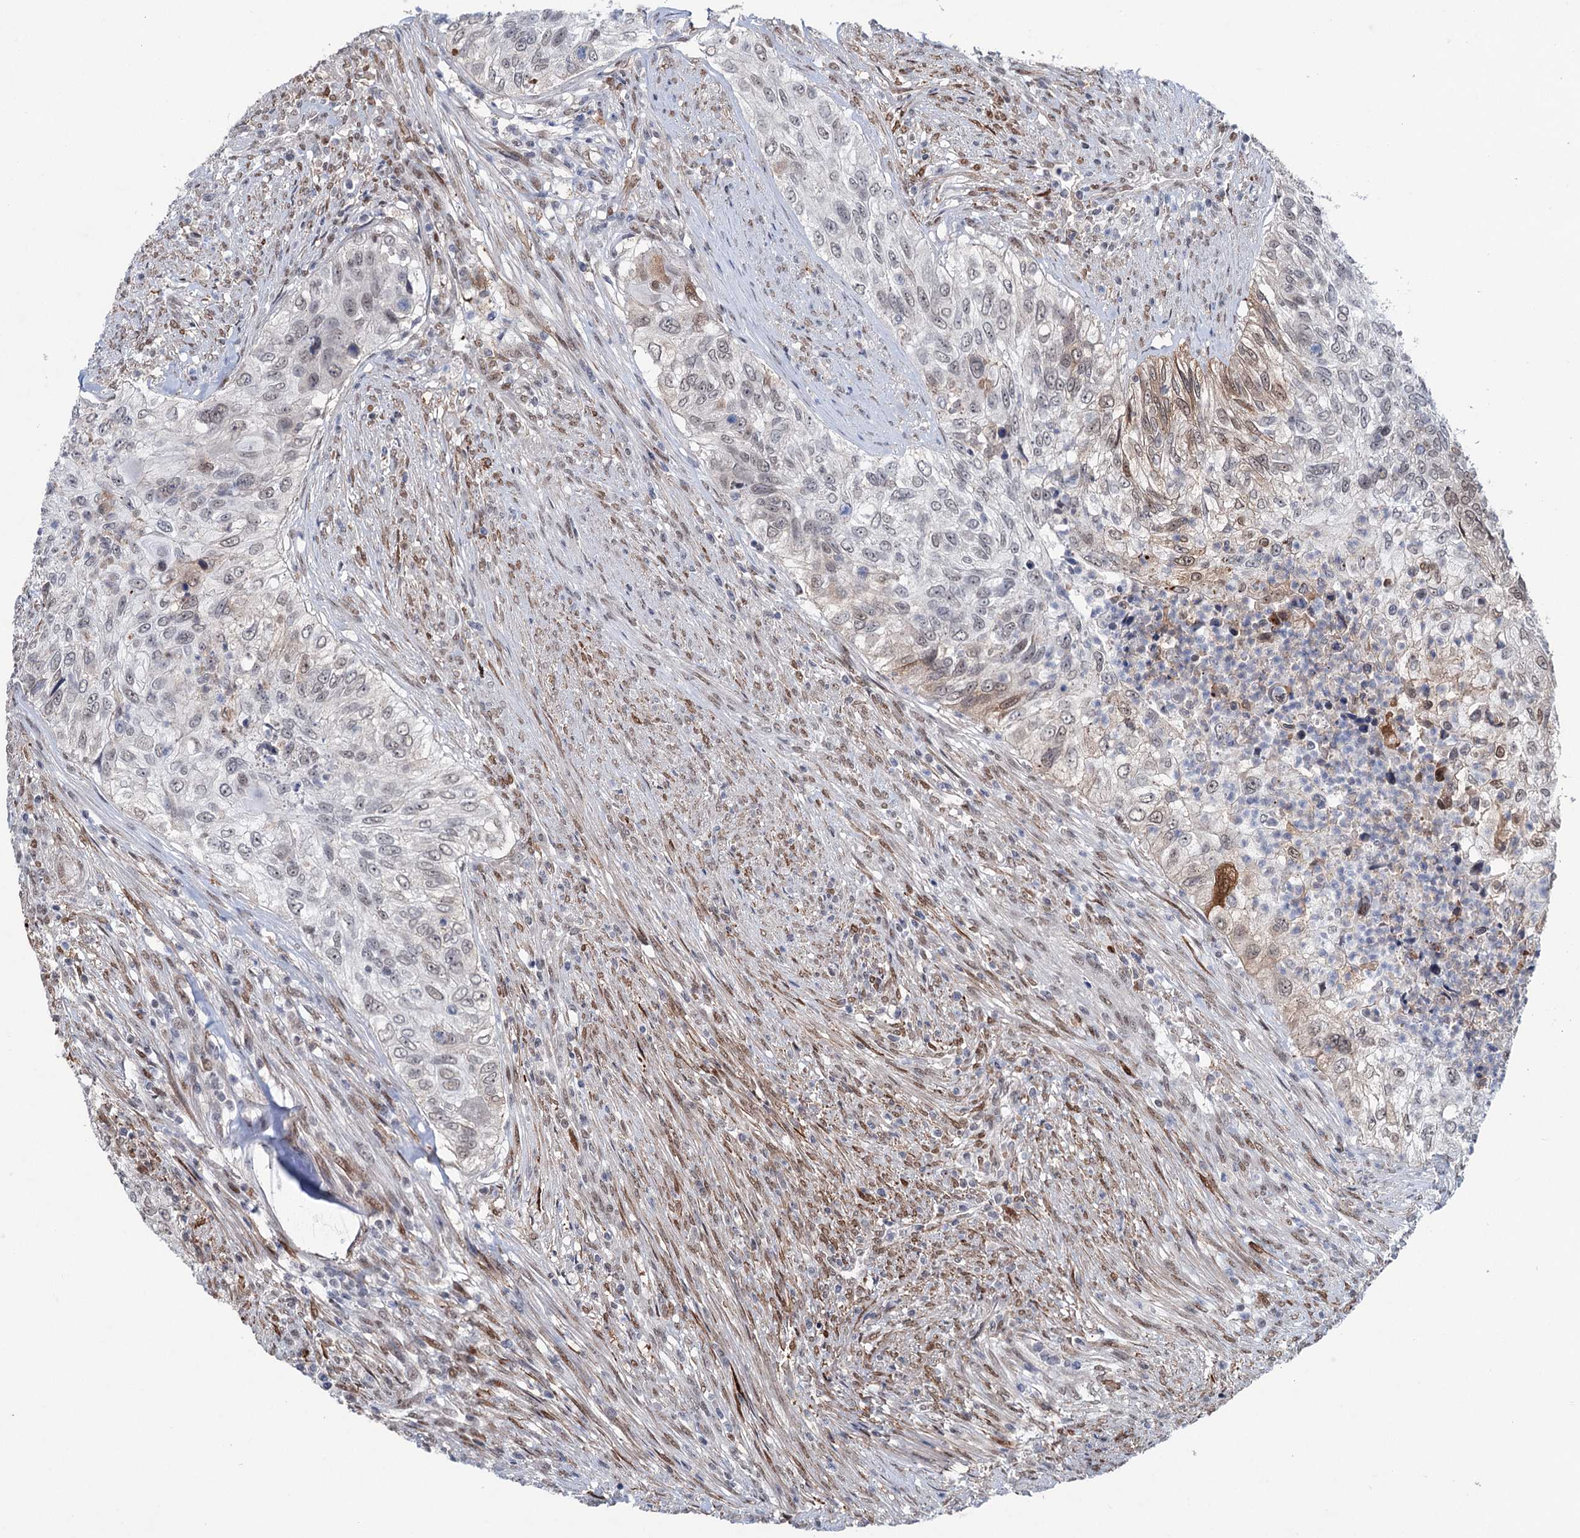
{"staining": {"intensity": "moderate", "quantity": "<25%", "location": "cytoplasmic/membranous"}, "tissue": "urothelial cancer", "cell_type": "Tumor cells", "image_type": "cancer", "snomed": [{"axis": "morphology", "description": "Urothelial carcinoma, High grade"}, {"axis": "topography", "description": "Urinary bladder"}], "caption": "Immunohistochemical staining of urothelial cancer displays low levels of moderate cytoplasmic/membranous protein positivity in approximately <25% of tumor cells.", "gene": "FAM53A", "patient": {"sex": "female", "age": 60}}